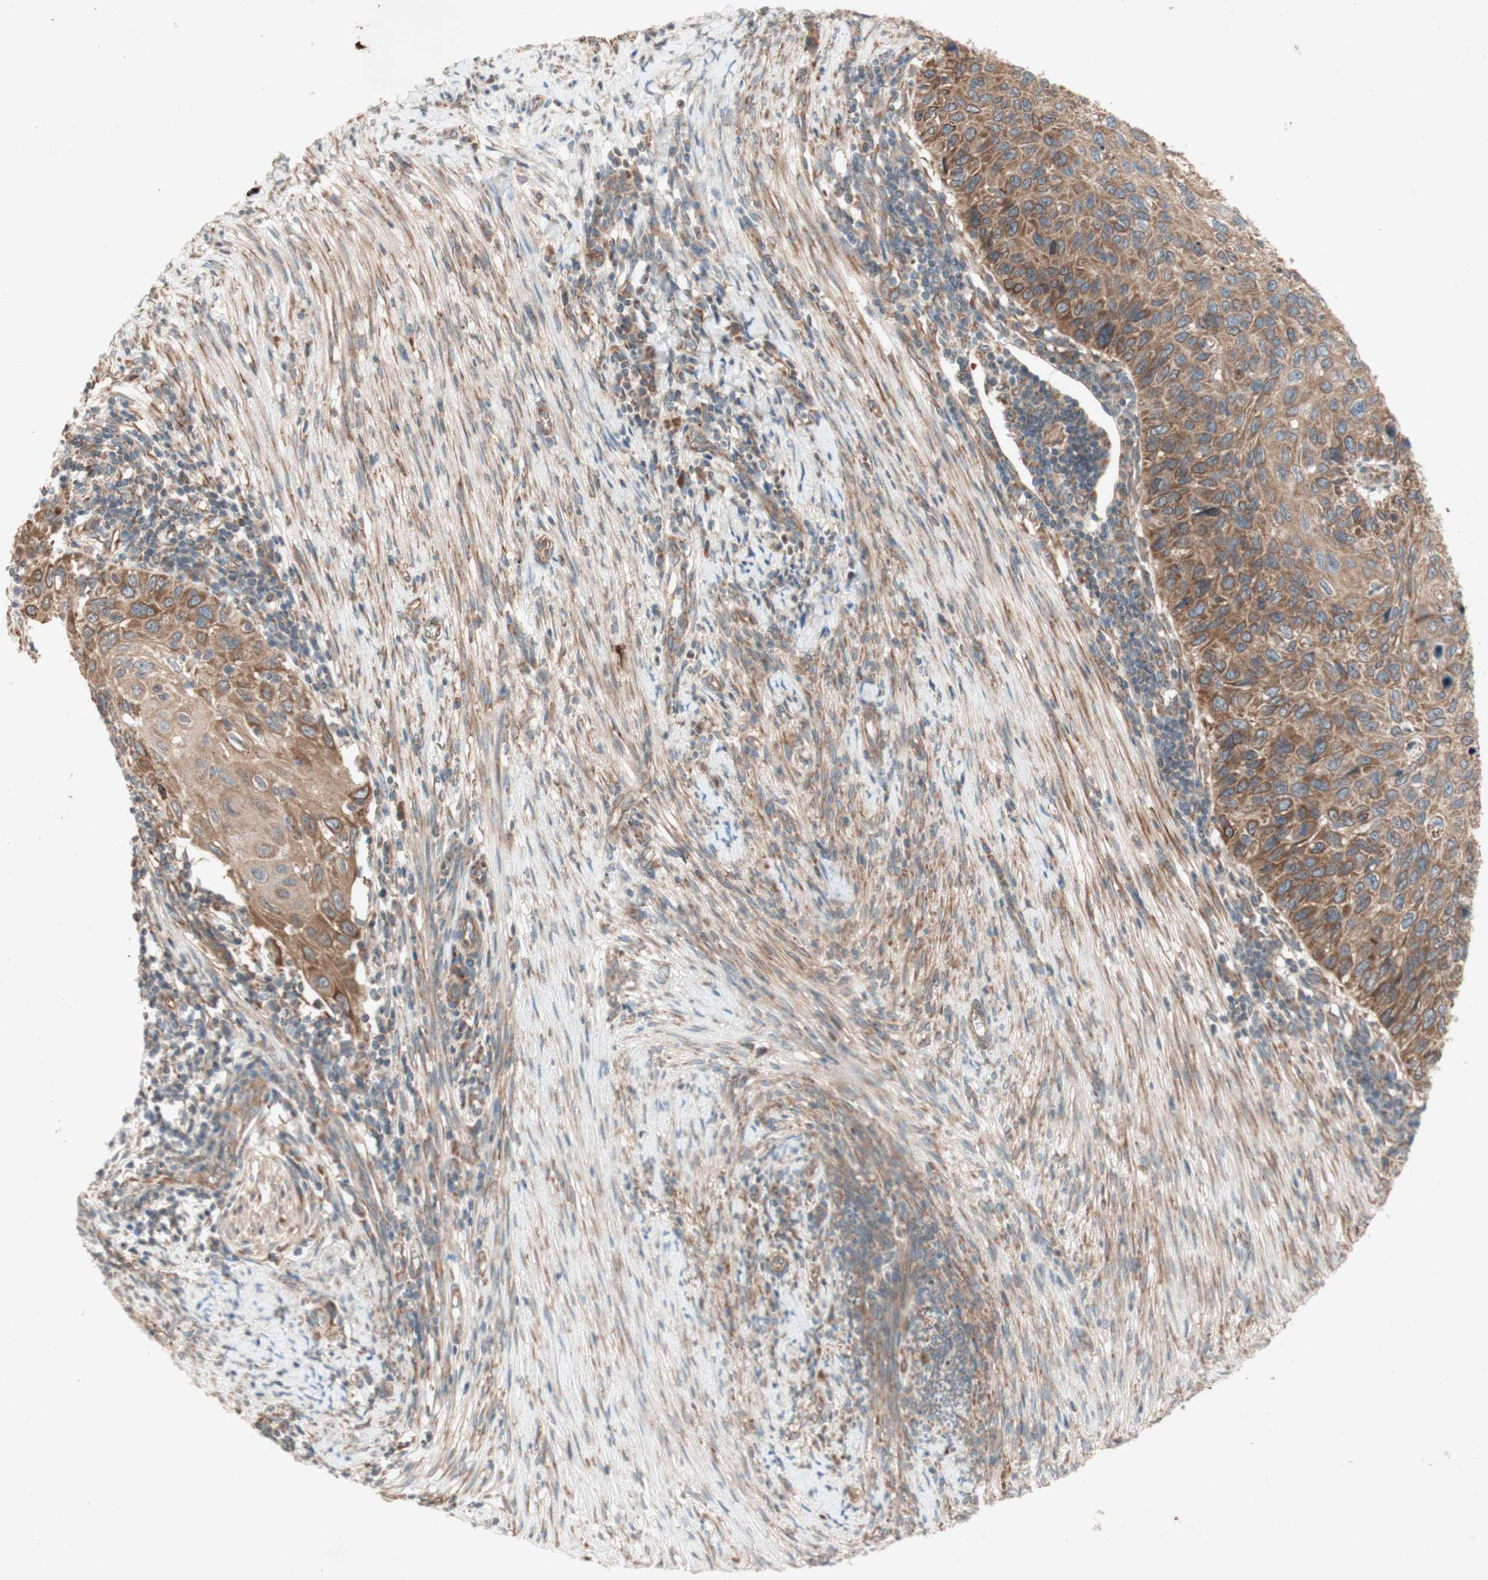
{"staining": {"intensity": "moderate", "quantity": ">75%", "location": "cytoplasmic/membranous"}, "tissue": "cervical cancer", "cell_type": "Tumor cells", "image_type": "cancer", "snomed": [{"axis": "morphology", "description": "Squamous cell carcinoma, NOS"}, {"axis": "topography", "description": "Cervix"}], "caption": "Tumor cells exhibit medium levels of moderate cytoplasmic/membranous positivity in about >75% of cells in human cervical cancer (squamous cell carcinoma).", "gene": "SOCS2", "patient": {"sex": "female", "age": 70}}